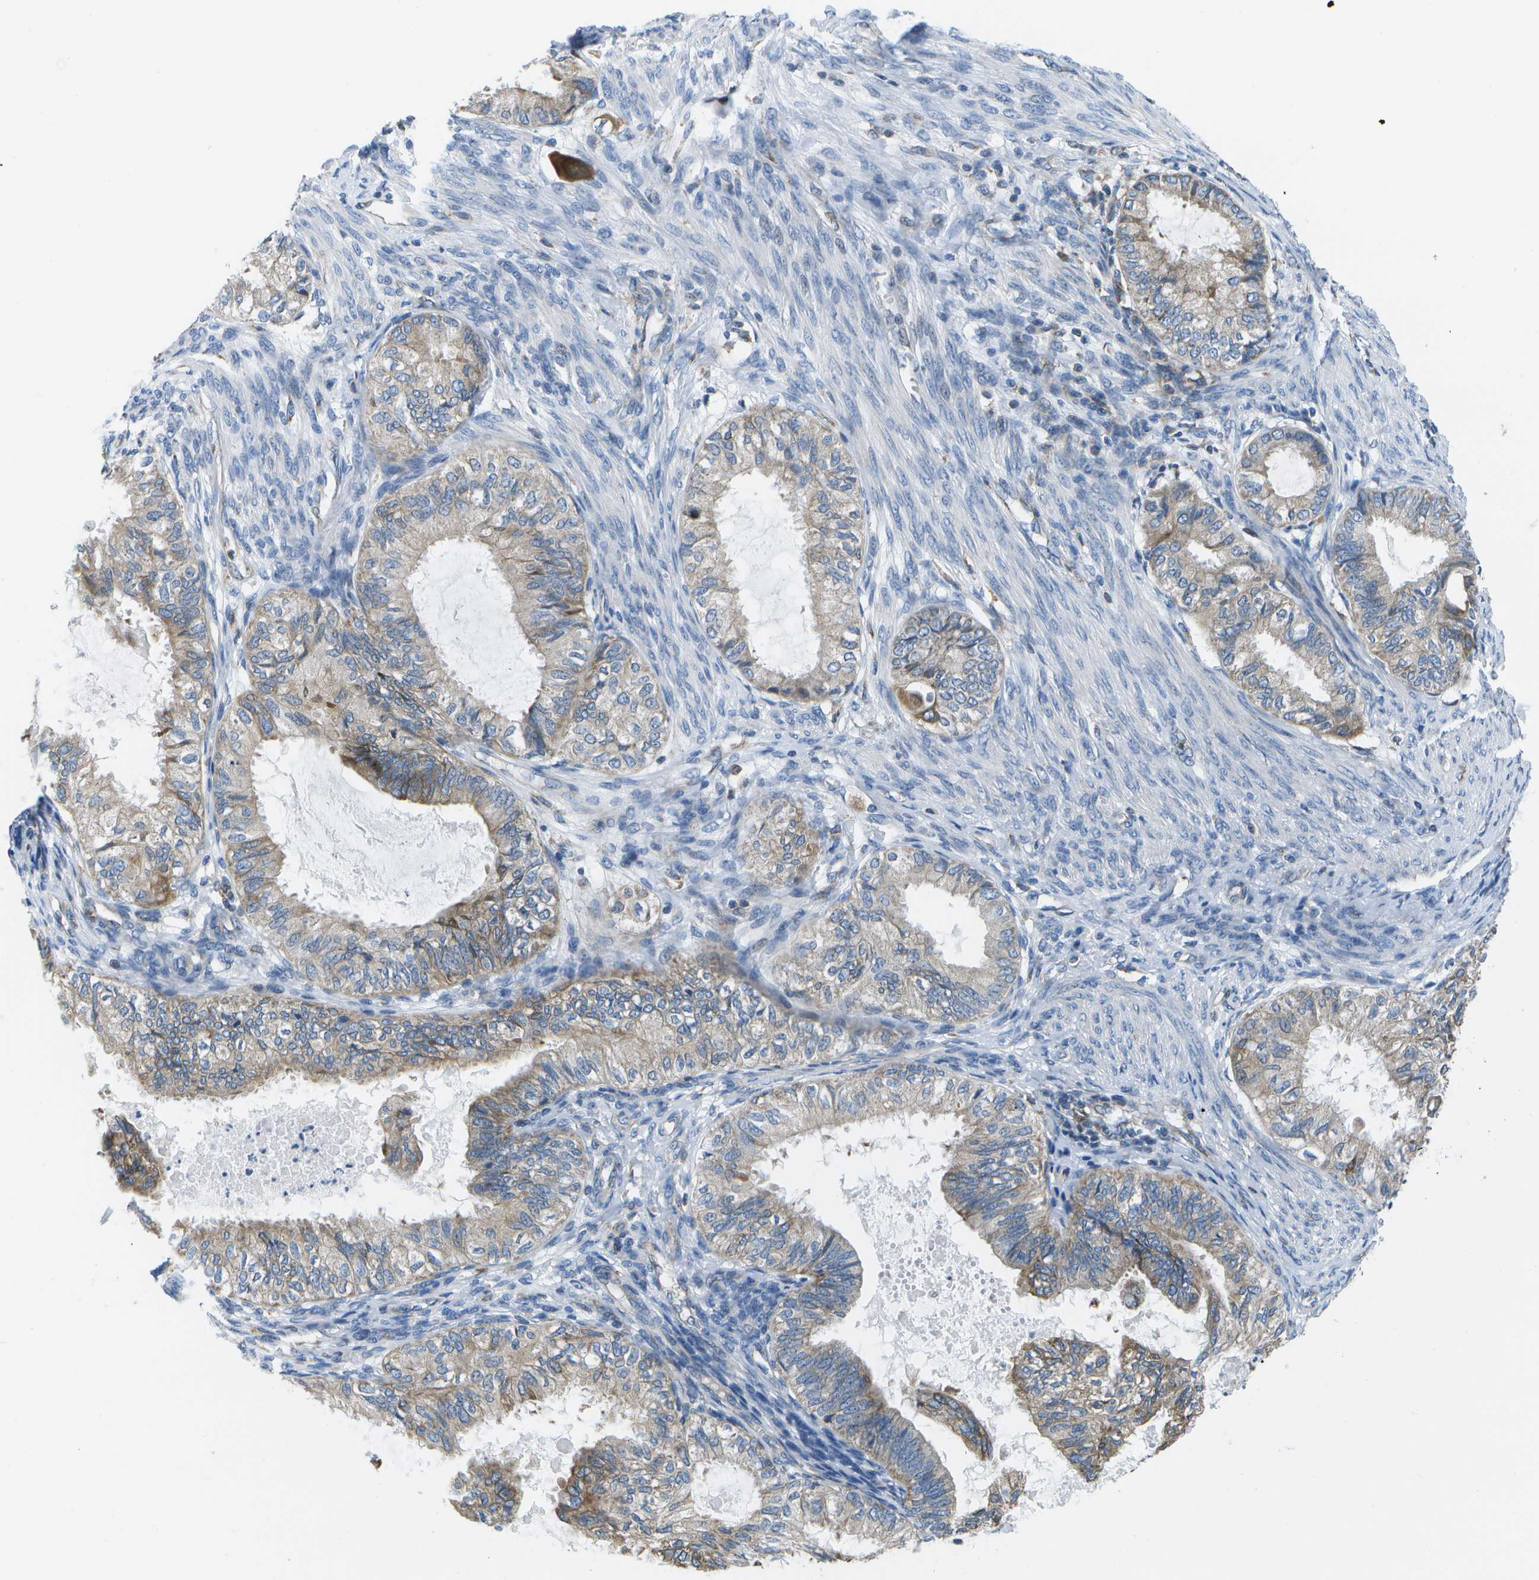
{"staining": {"intensity": "moderate", "quantity": "25%-75%", "location": "cytoplasmic/membranous"}, "tissue": "cervical cancer", "cell_type": "Tumor cells", "image_type": "cancer", "snomed": [{"axis": "morphology", "description": "Normal tissue, NOS"}, {"axis": "morphology", "description": "Adenocarcinoma, NOS"}, {"axis": "topography", "description": "Cervix"}, {"axis": "topography", "description": "Endometrium"}], "caption": "A high-resolution image shows IHC staining of adenocarcinoma (cervical), which exhibits moderate cytoplasmic/membranous staining in about 25%-75% of tumor cells.", "gene": "GDF5", "patient": {"sex": "female", "age": 86}}